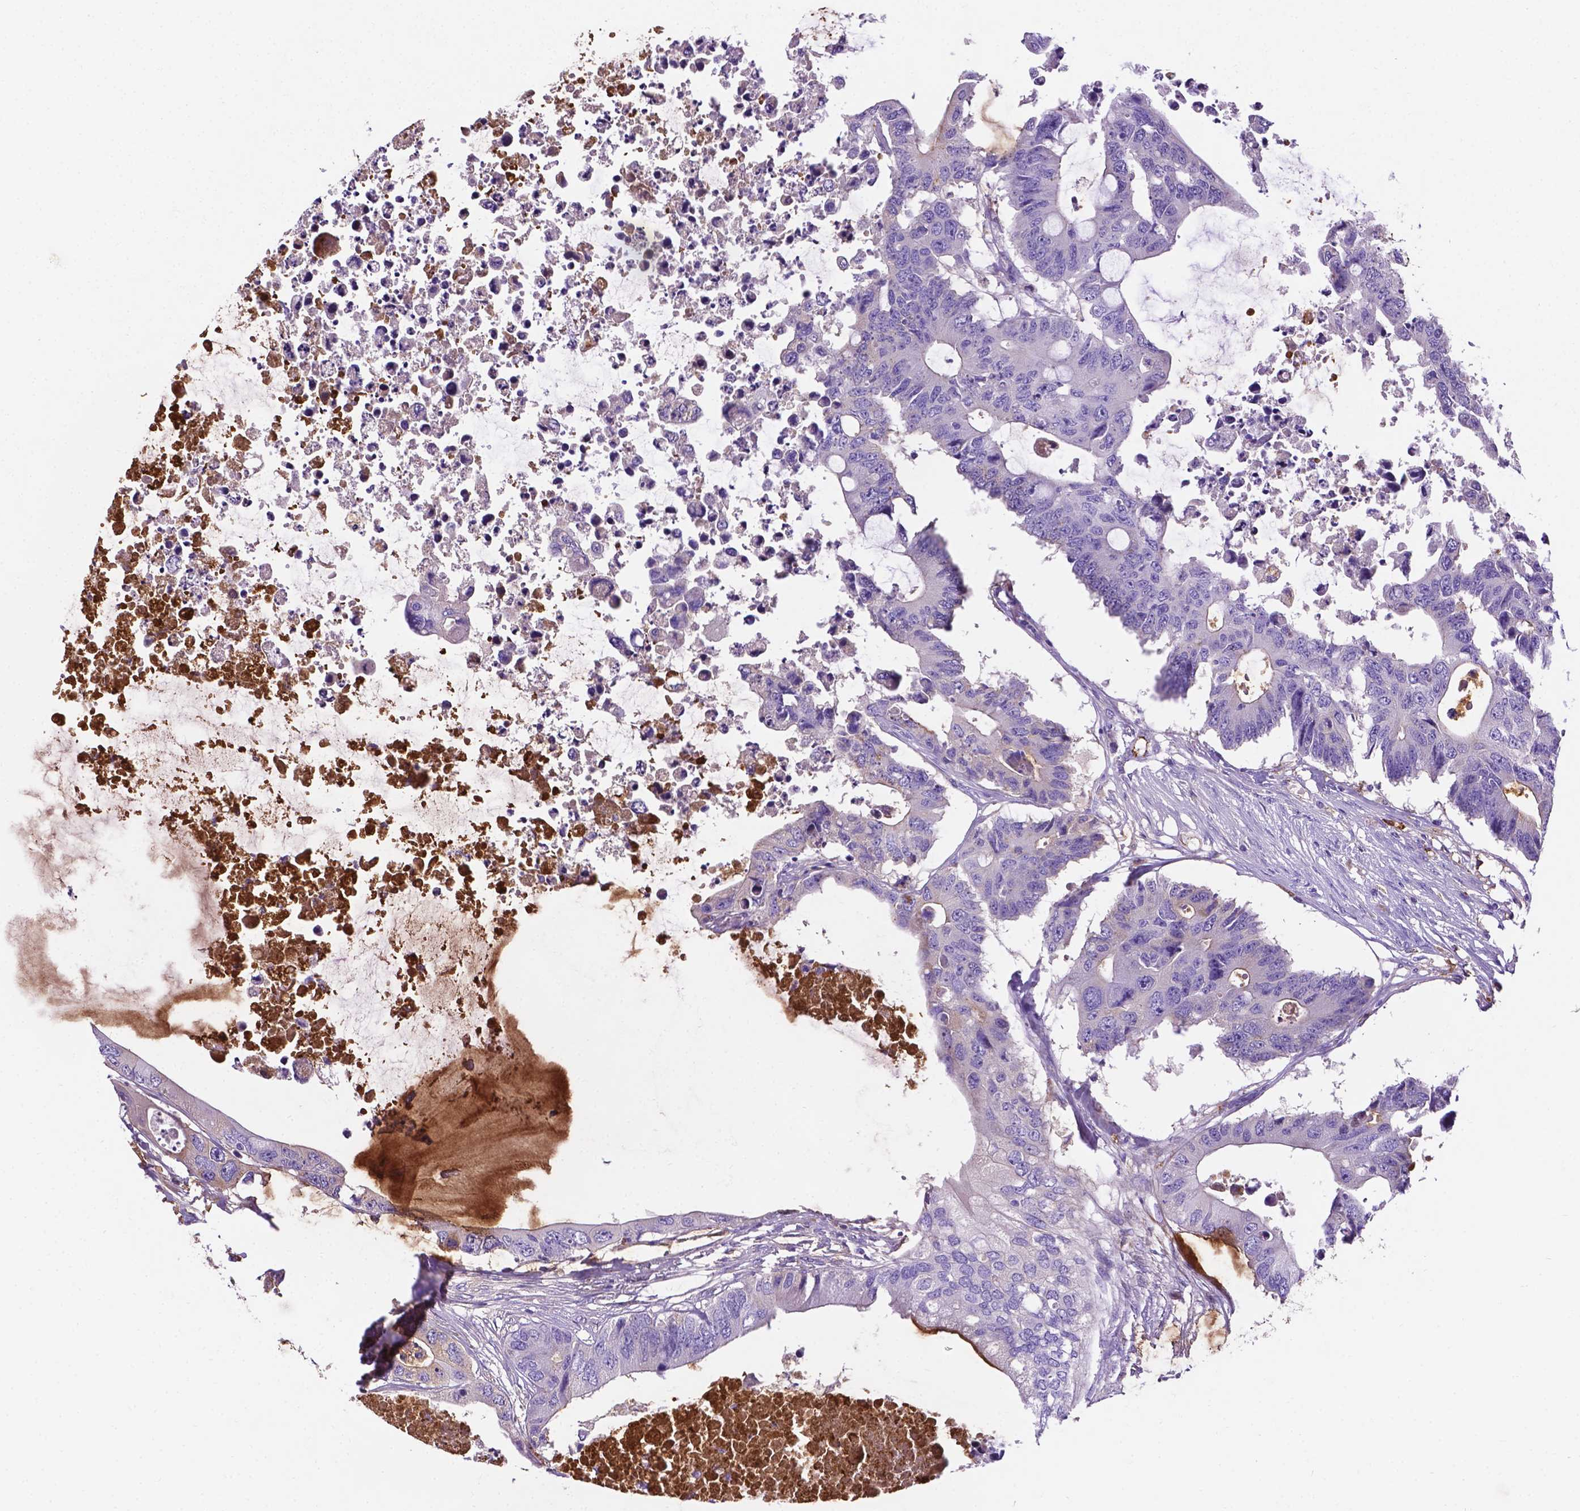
{"staining": {"intensity": "negative", "quantity": "none", "location": "none"}, "tissue": "colorectal cancer", "cell_type": "Tumor cells", "image_type": "cancer", "snomed": [{"axis": "morphology", "description": "Adenocarcinoma, NOS"}, {"axis": "topography", "description": "Colon"}], "caption": "Protein analysis of colorectal cancer displays no significant positivity in tumor cells.", "gene": "APOE", "patient": {"sex": "male", "age": 71}}